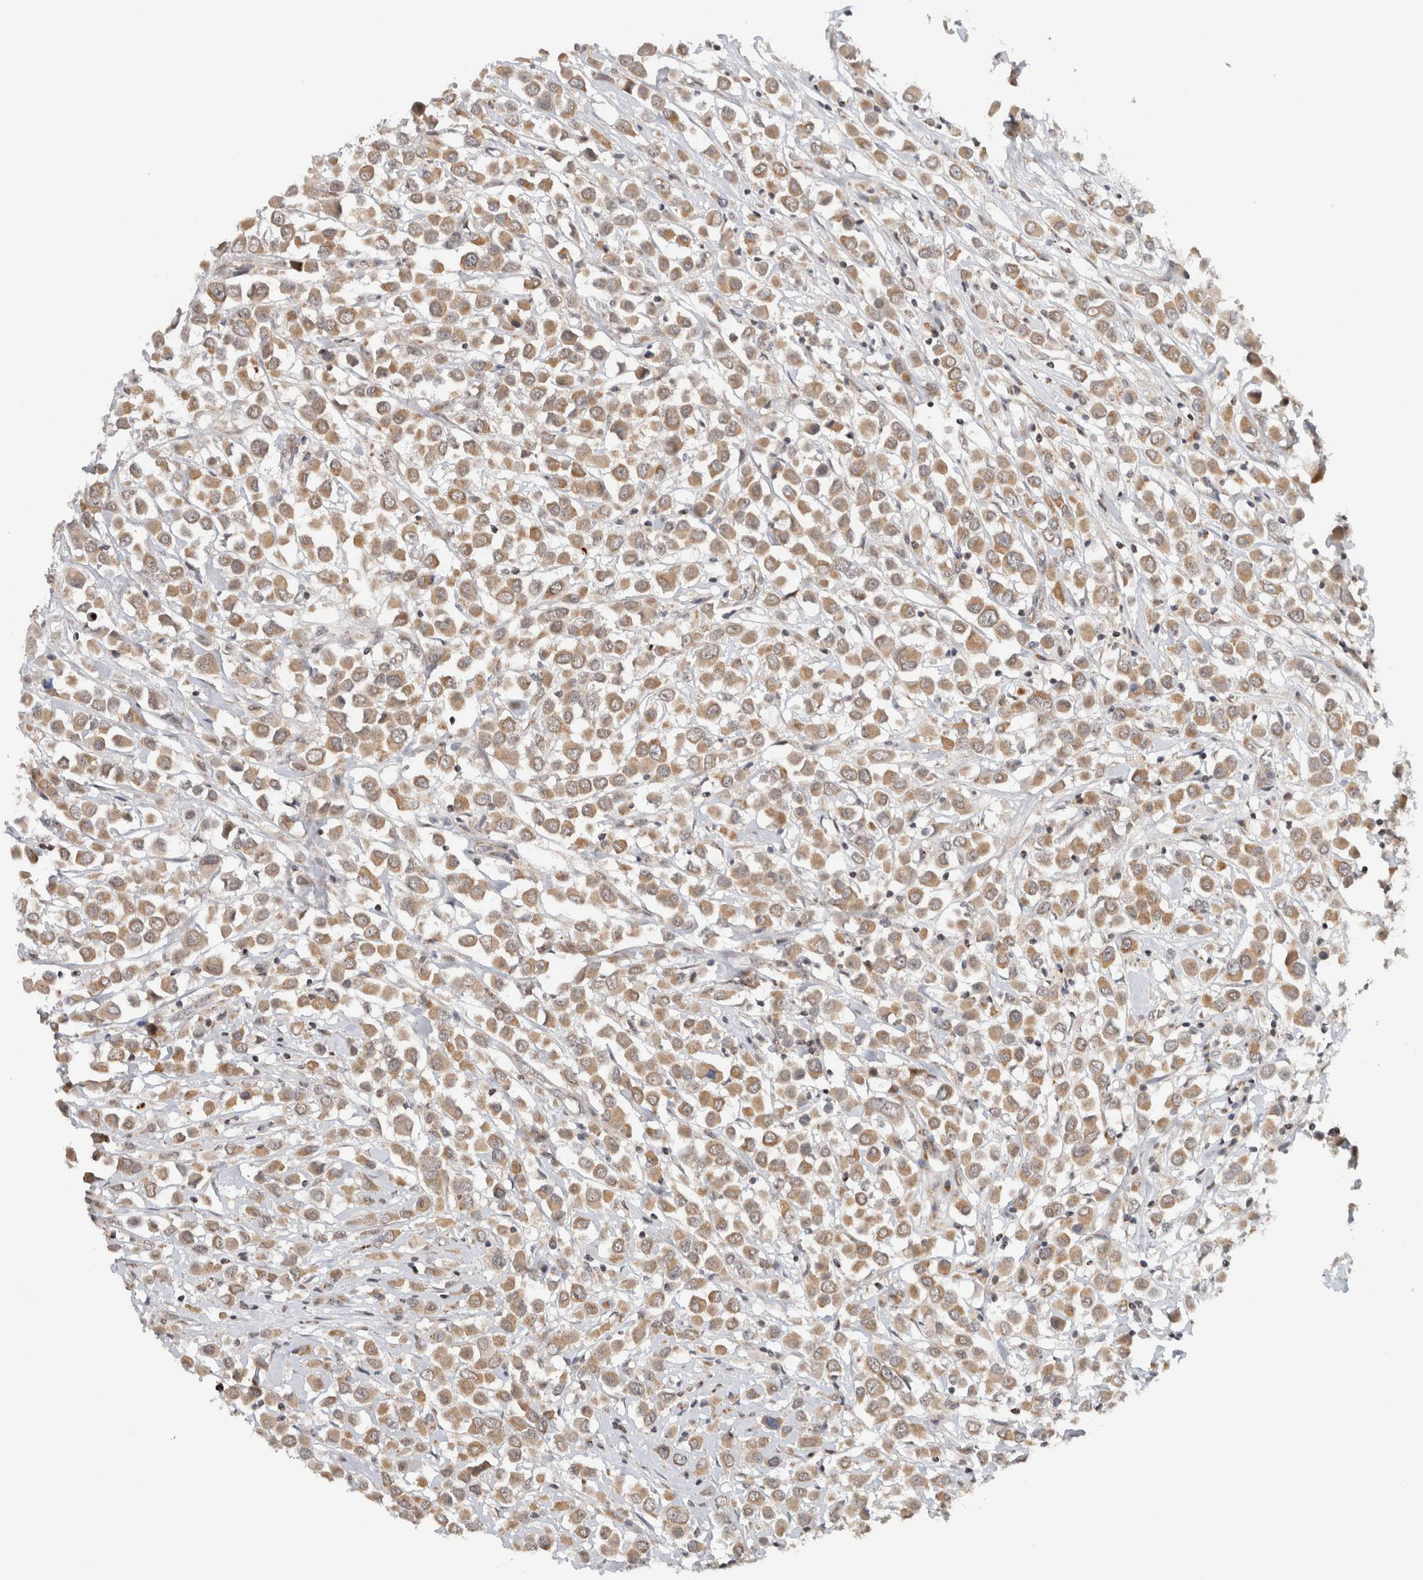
{"staining": {"intensity": "moderate", "quantity": ">75%", "location": "cytoplasmic/membranous"}, "tissue": "breast cancer", "cell_type": "Tumor cells", "image_type": "cancer", "snomed": [{"axis": "morphology", "description": "Duct carcinoma"}, {"axis": "topography", "description": "Breast"}], "caption": "A micrograph showing moderate cytoplasmic/membranous positivity in about >75% of tumor cells in breast invasive ductal carcinoma, as visualized by brown immunohistochemical staining.", "gene": "CMC2", "patient": {"sex": "female", "age": 61}}